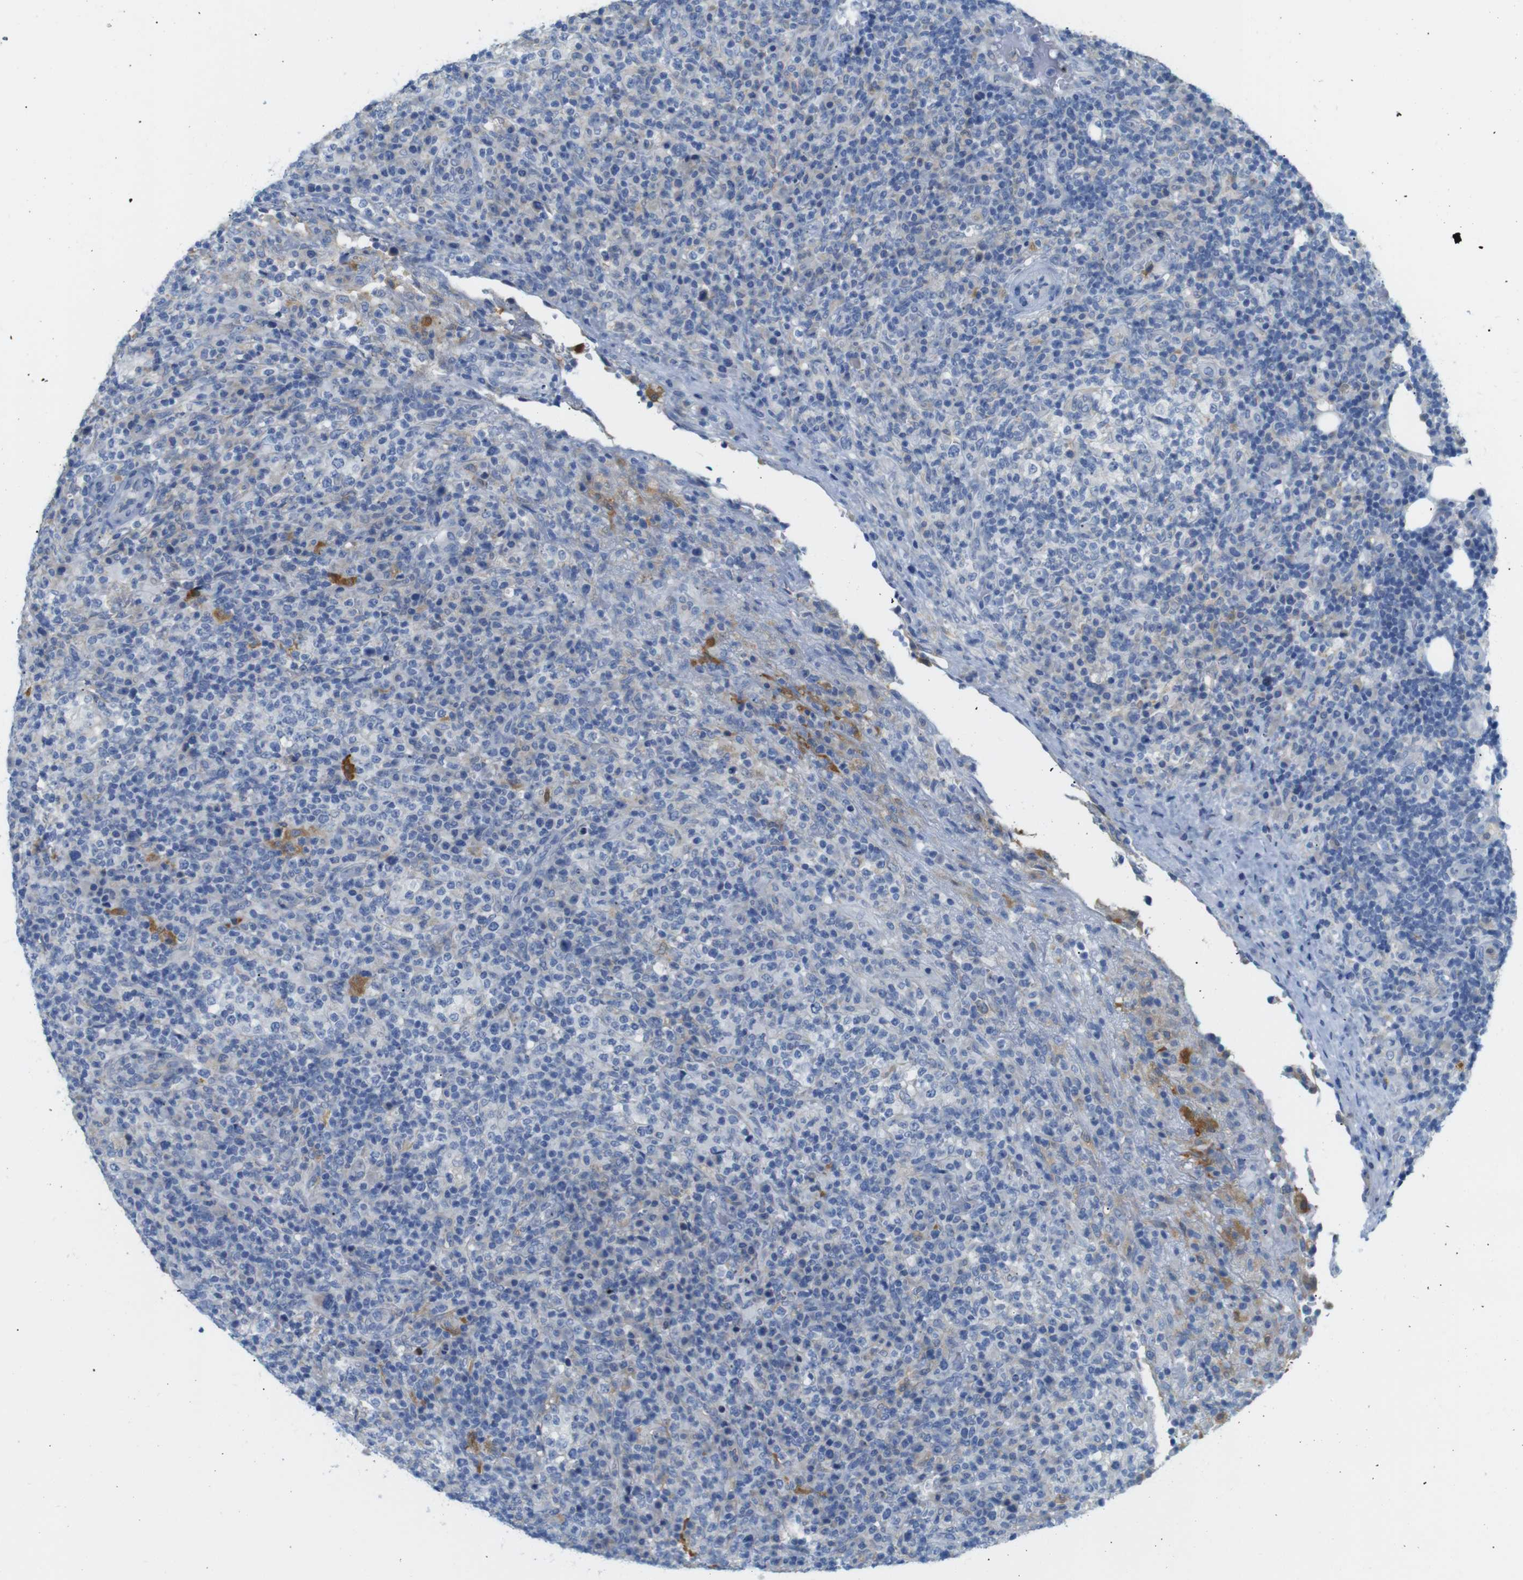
{"staining": {"intensity": "negative", "quantity": "none", "location": "none"}, "tissue": "lymphoma", "cell_type": "Tumor cells", "image_type": "cancer", "snomed": [{"axis": "morphology", "description": "Malignant lymphoma, non-Hodgkin's type, High grade"}, {"axis": "topography", "description": "Lymph node"}], "caption": "High power microscopy image of an immunohistochemistry image of lymphoma, revealing no significant expression in tumor cells.", "gene": "NEBL", "patient": {"sex": "female", "age": 76}}